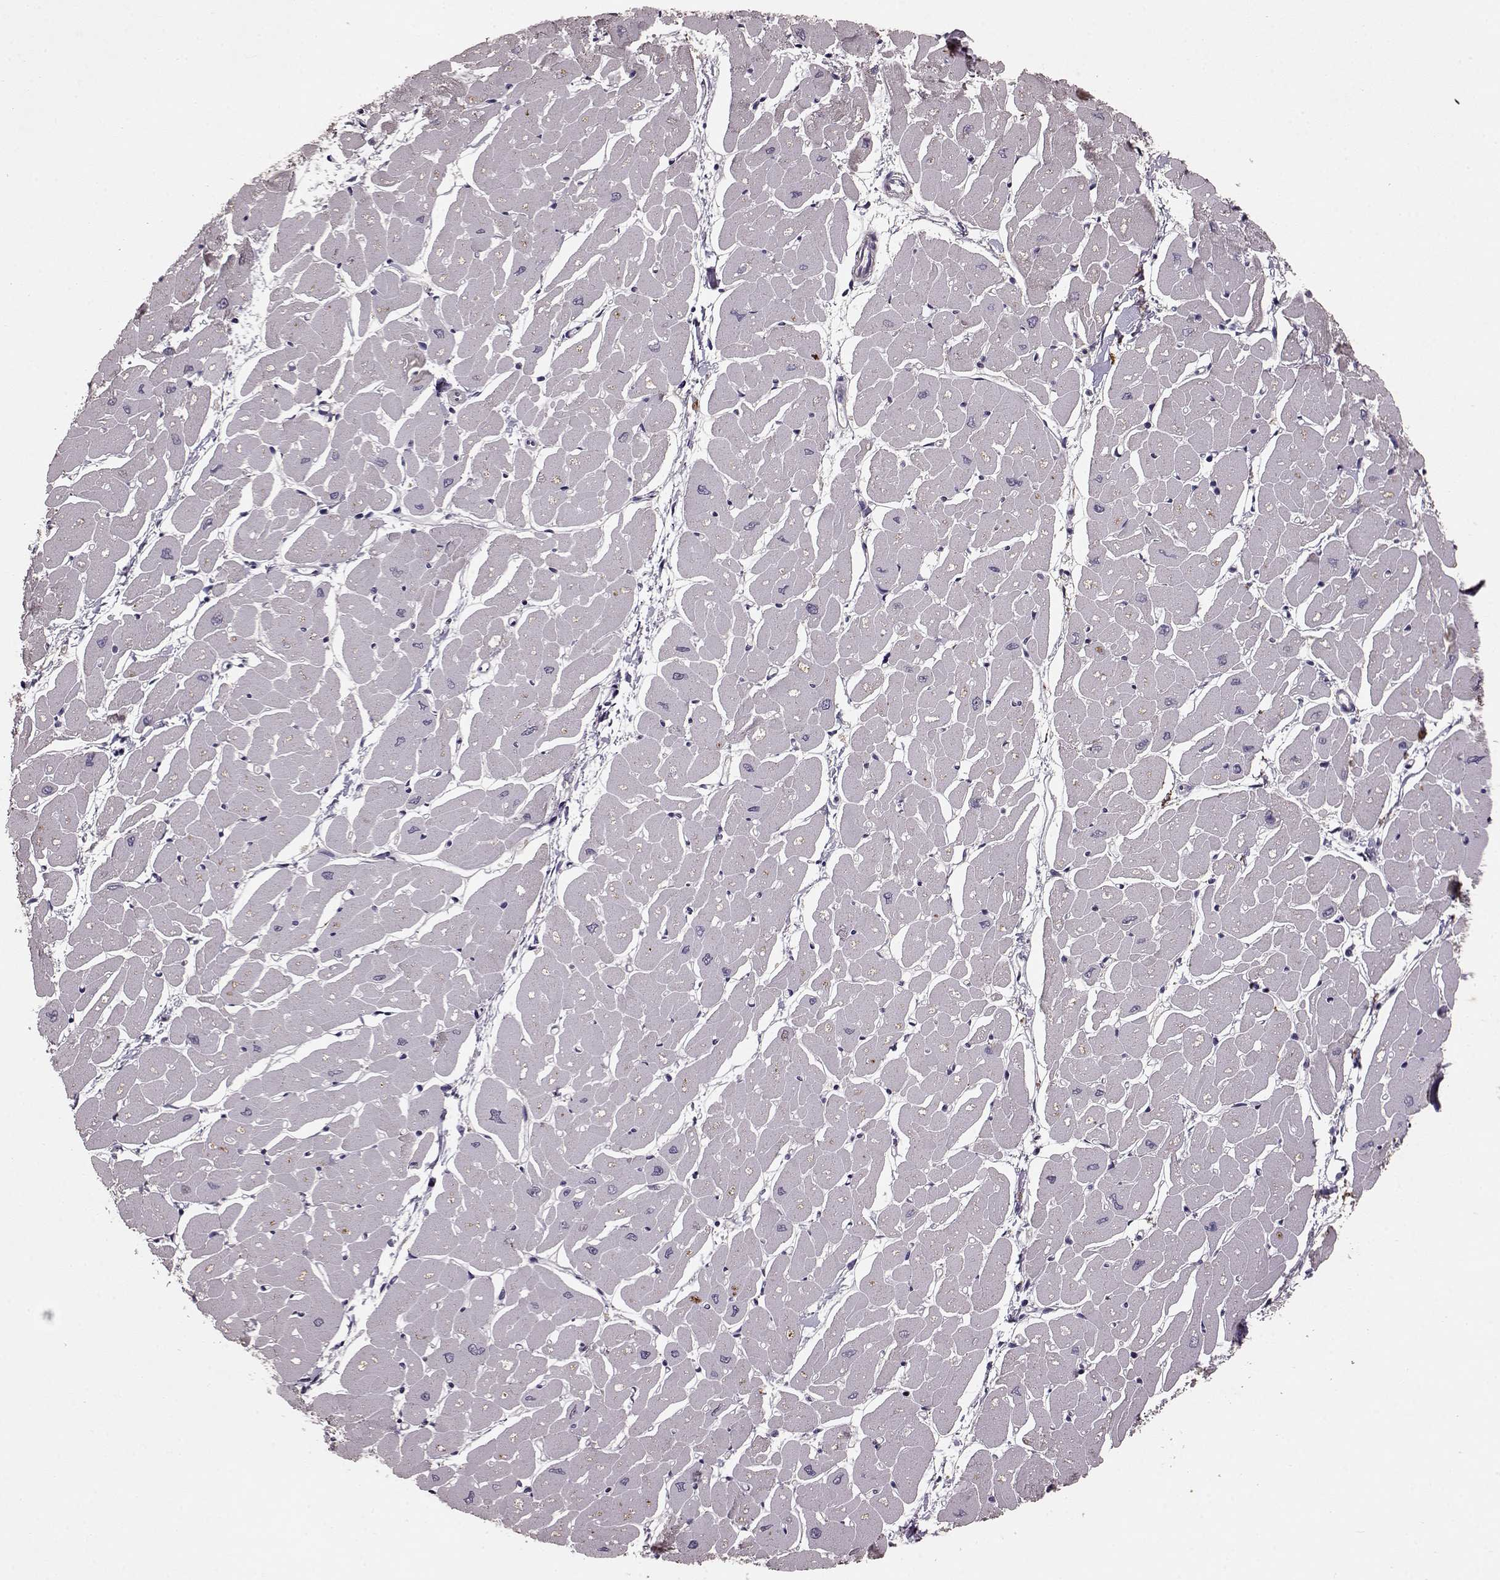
{"staining": {"intensity": "negative", "quantity": "none", "location": "none"}, "tissue": "heart muscle", "cell_type": "Cardiomyocytes", "image_type": "normal", "snomed": [{"axis": "morphology", "description": "Normal tissue, NOS"}, {"axis": "topography", "description": "Heart"}], "caption": "A histopathology image of human heart muscle is negative for staining in cardiomyocytes. Brightfield microscopy of immunohistochemistry (IHC) stained with DAB (3,3'-diaminobenzidine) (brown) and hematoxylin (blue), captured at high magnification.", "gene": "FRRS1L", "patient": {"sex": "male", "age": 57}}